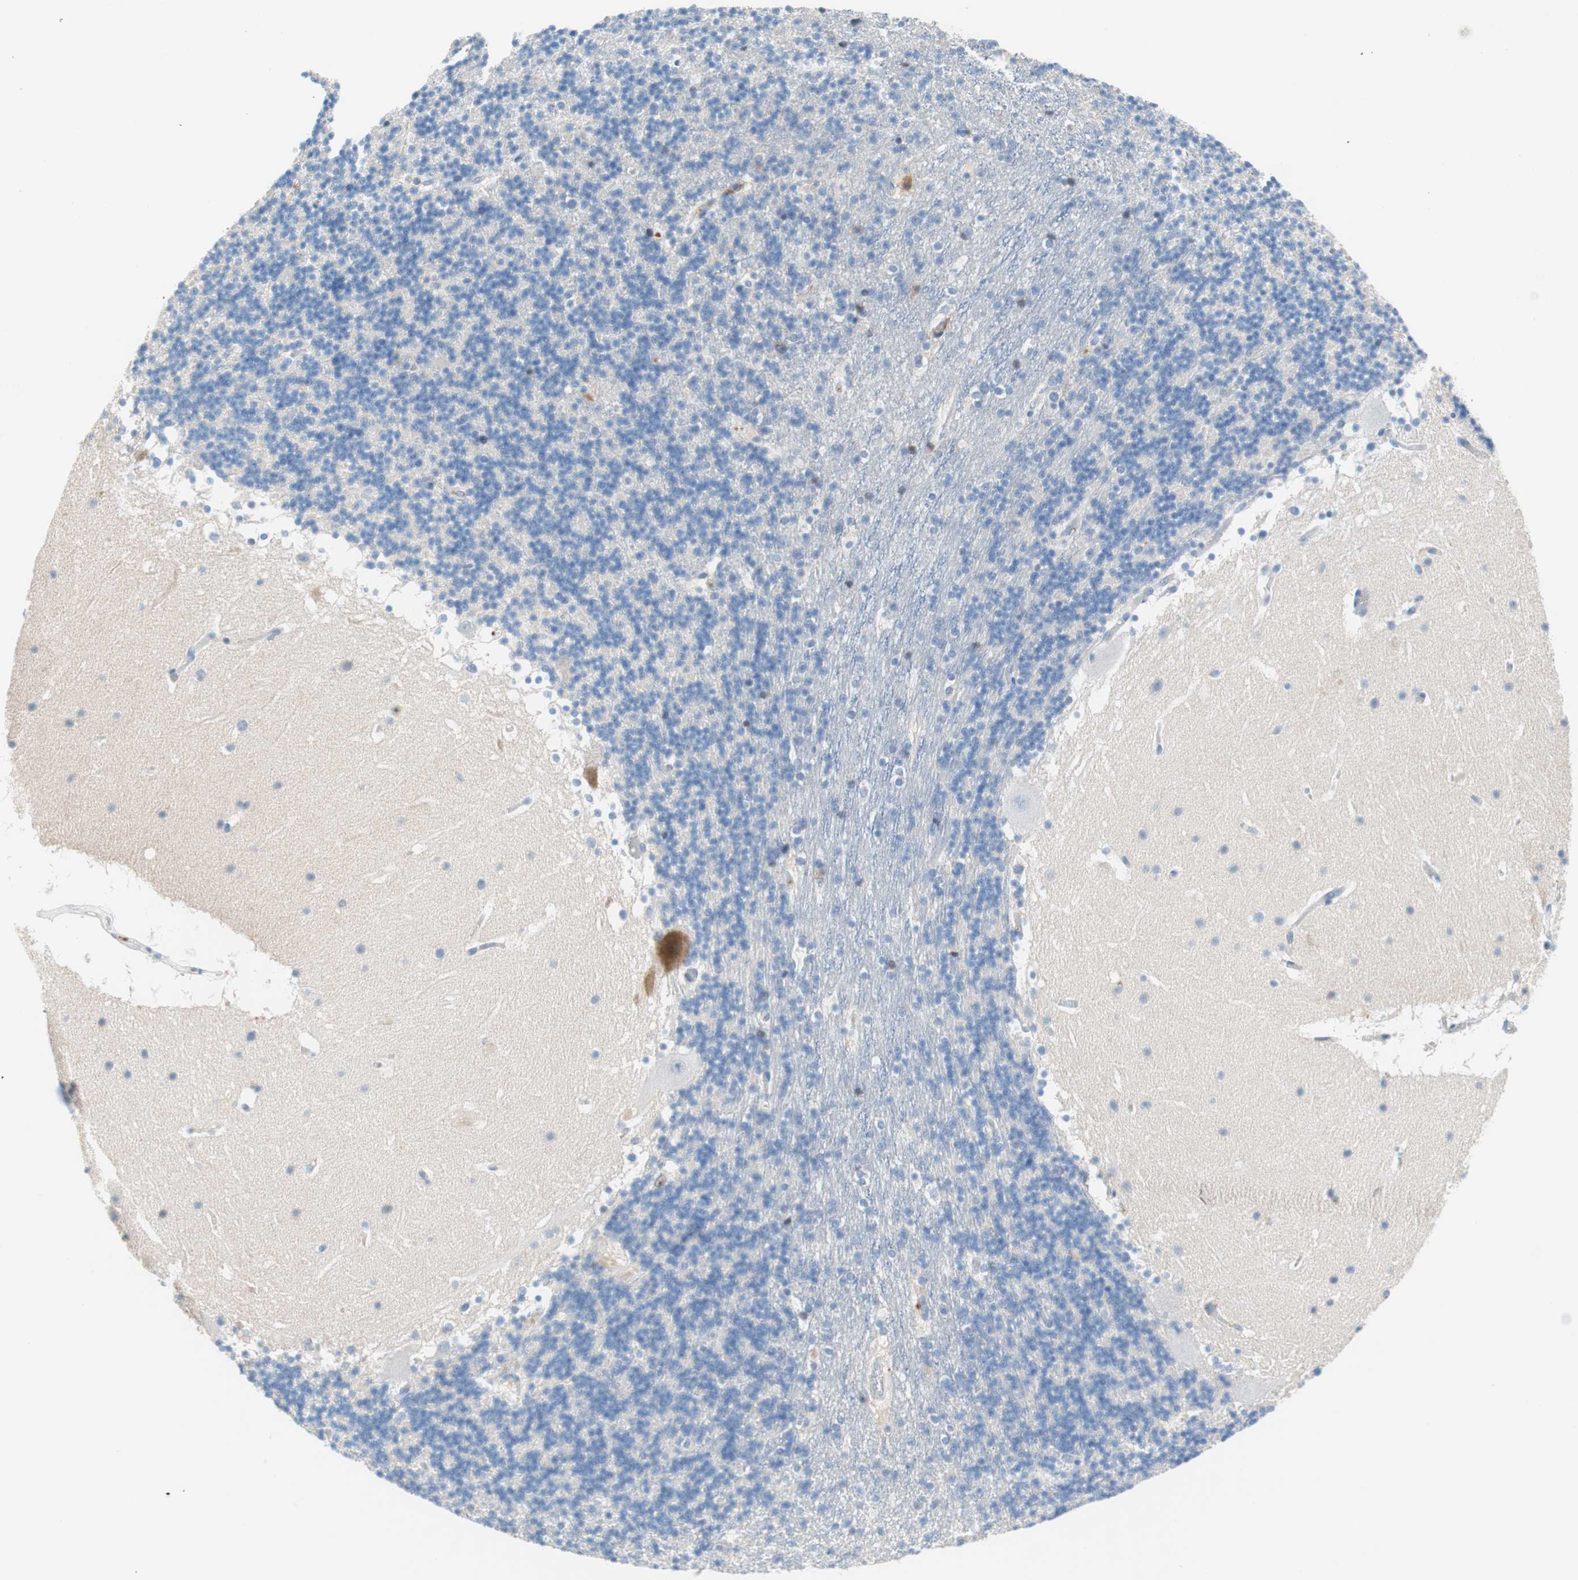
{"staining": {"intensity": "negative", "quantity": "none", "location": "none"}, "tissue": "cerebellum", "cell_type": "Cells in granular layer", "image_type": "normal", "snomed": [{"axis": "morphology", "description": "Normal tissue, NOS"}, {"axis": "topography", "description": "Cerebellum"}], "caption": "The IHC histopathology image has no significant expression in cells in granular layer of cerebellum.", "gene": "RBP4", "patient": {"sex": "male", "age": 45}}